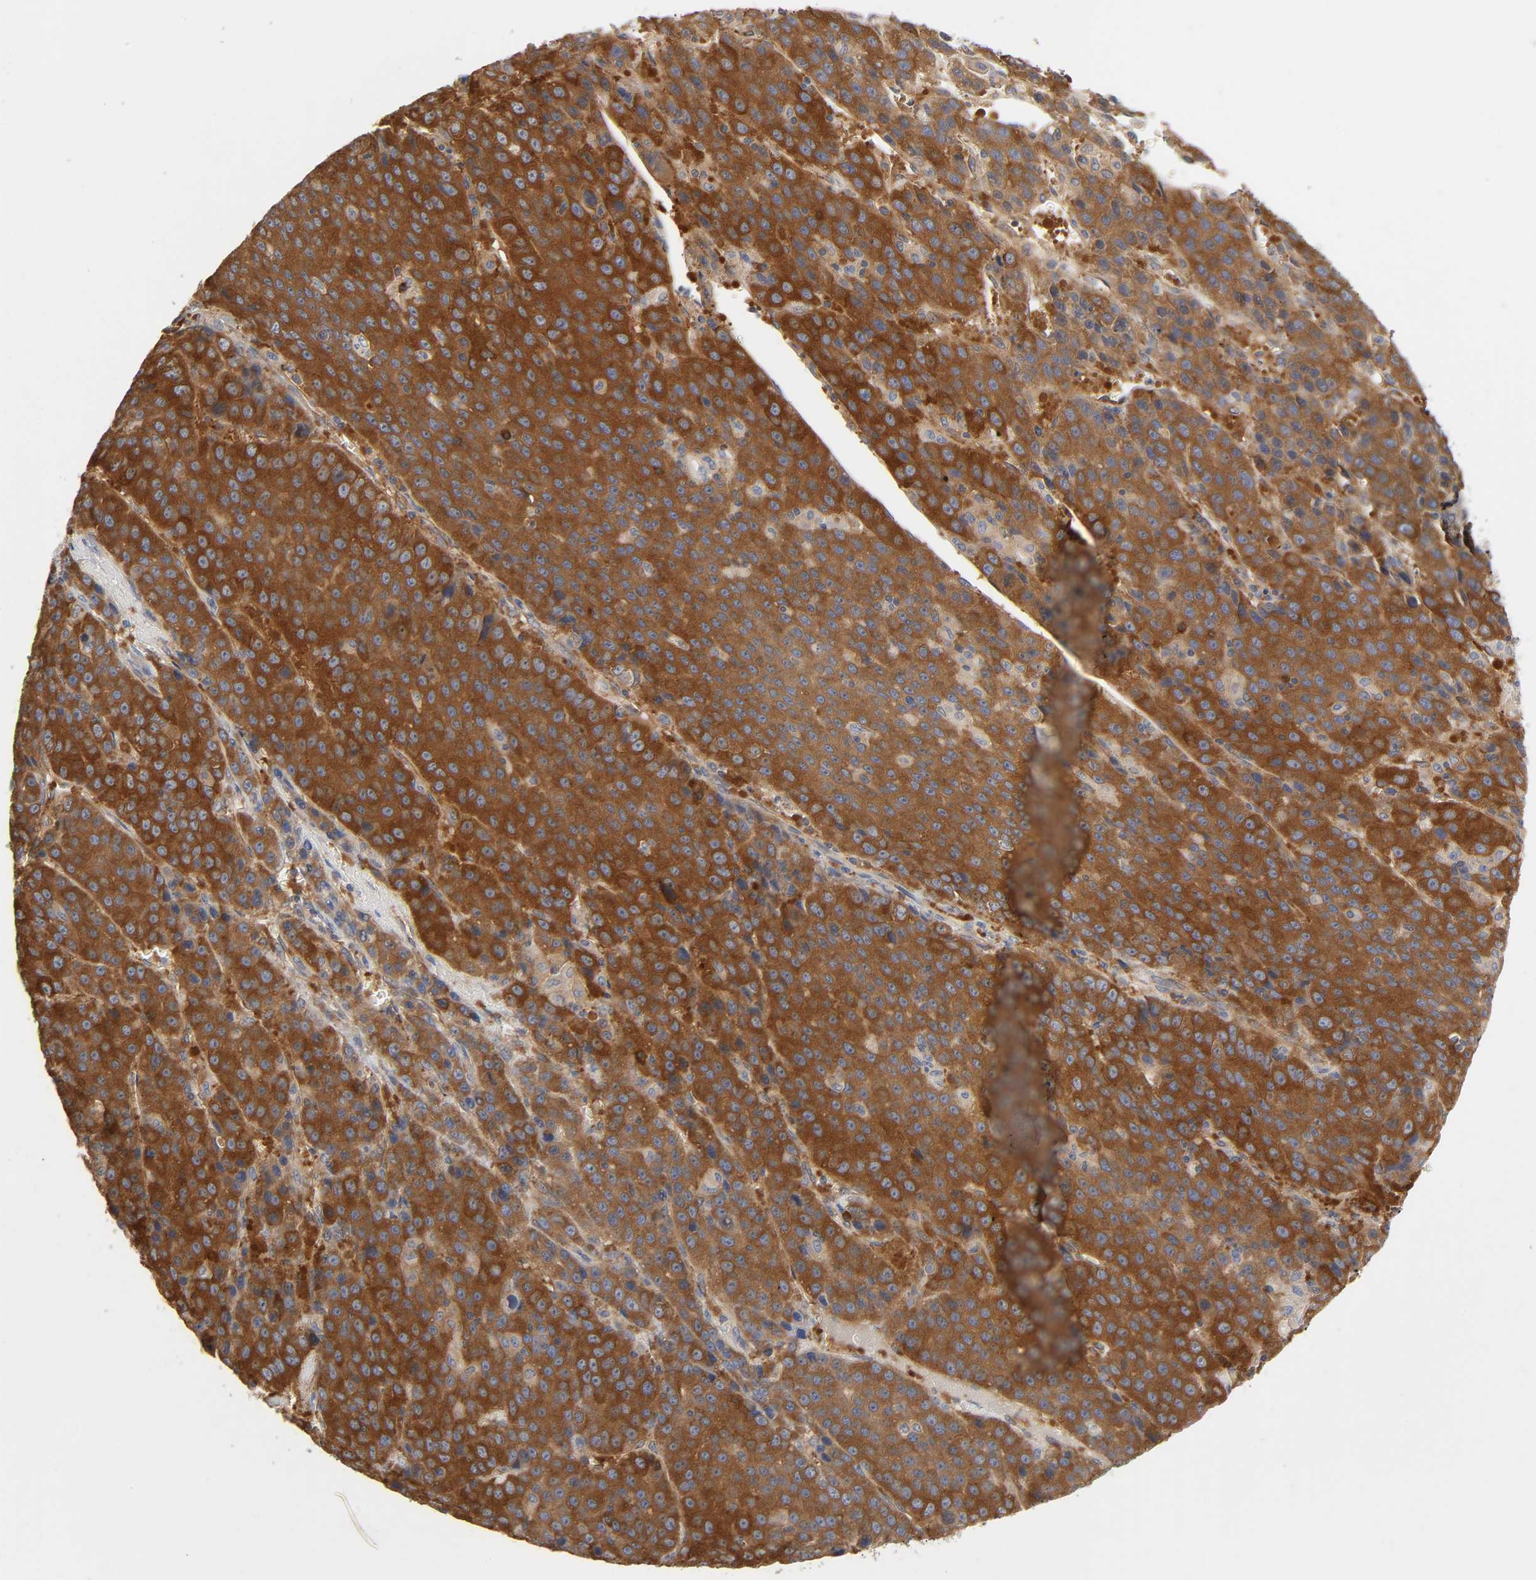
{"staining": {"intensity": "strong", "quantity": ">75%", "location": "cytoplasmic/membranous"}, "tissue": "liver cancer", "cell_type": "Tumor cells", "image_type": "cancer", "snomed": [{"axis": "morphology", "description": "Cholangiocarcinoma"}, {"axis": "topography", "description": "Liver"}], "caption": "There is high levels of strong cytoplasmic/membranous staining in tumor cells of liver cancer, as demonstrated by immunohistochemical staining (brown color).", "gene": "SCHIP1", "patient": {"sex": "female", "age": 55}}